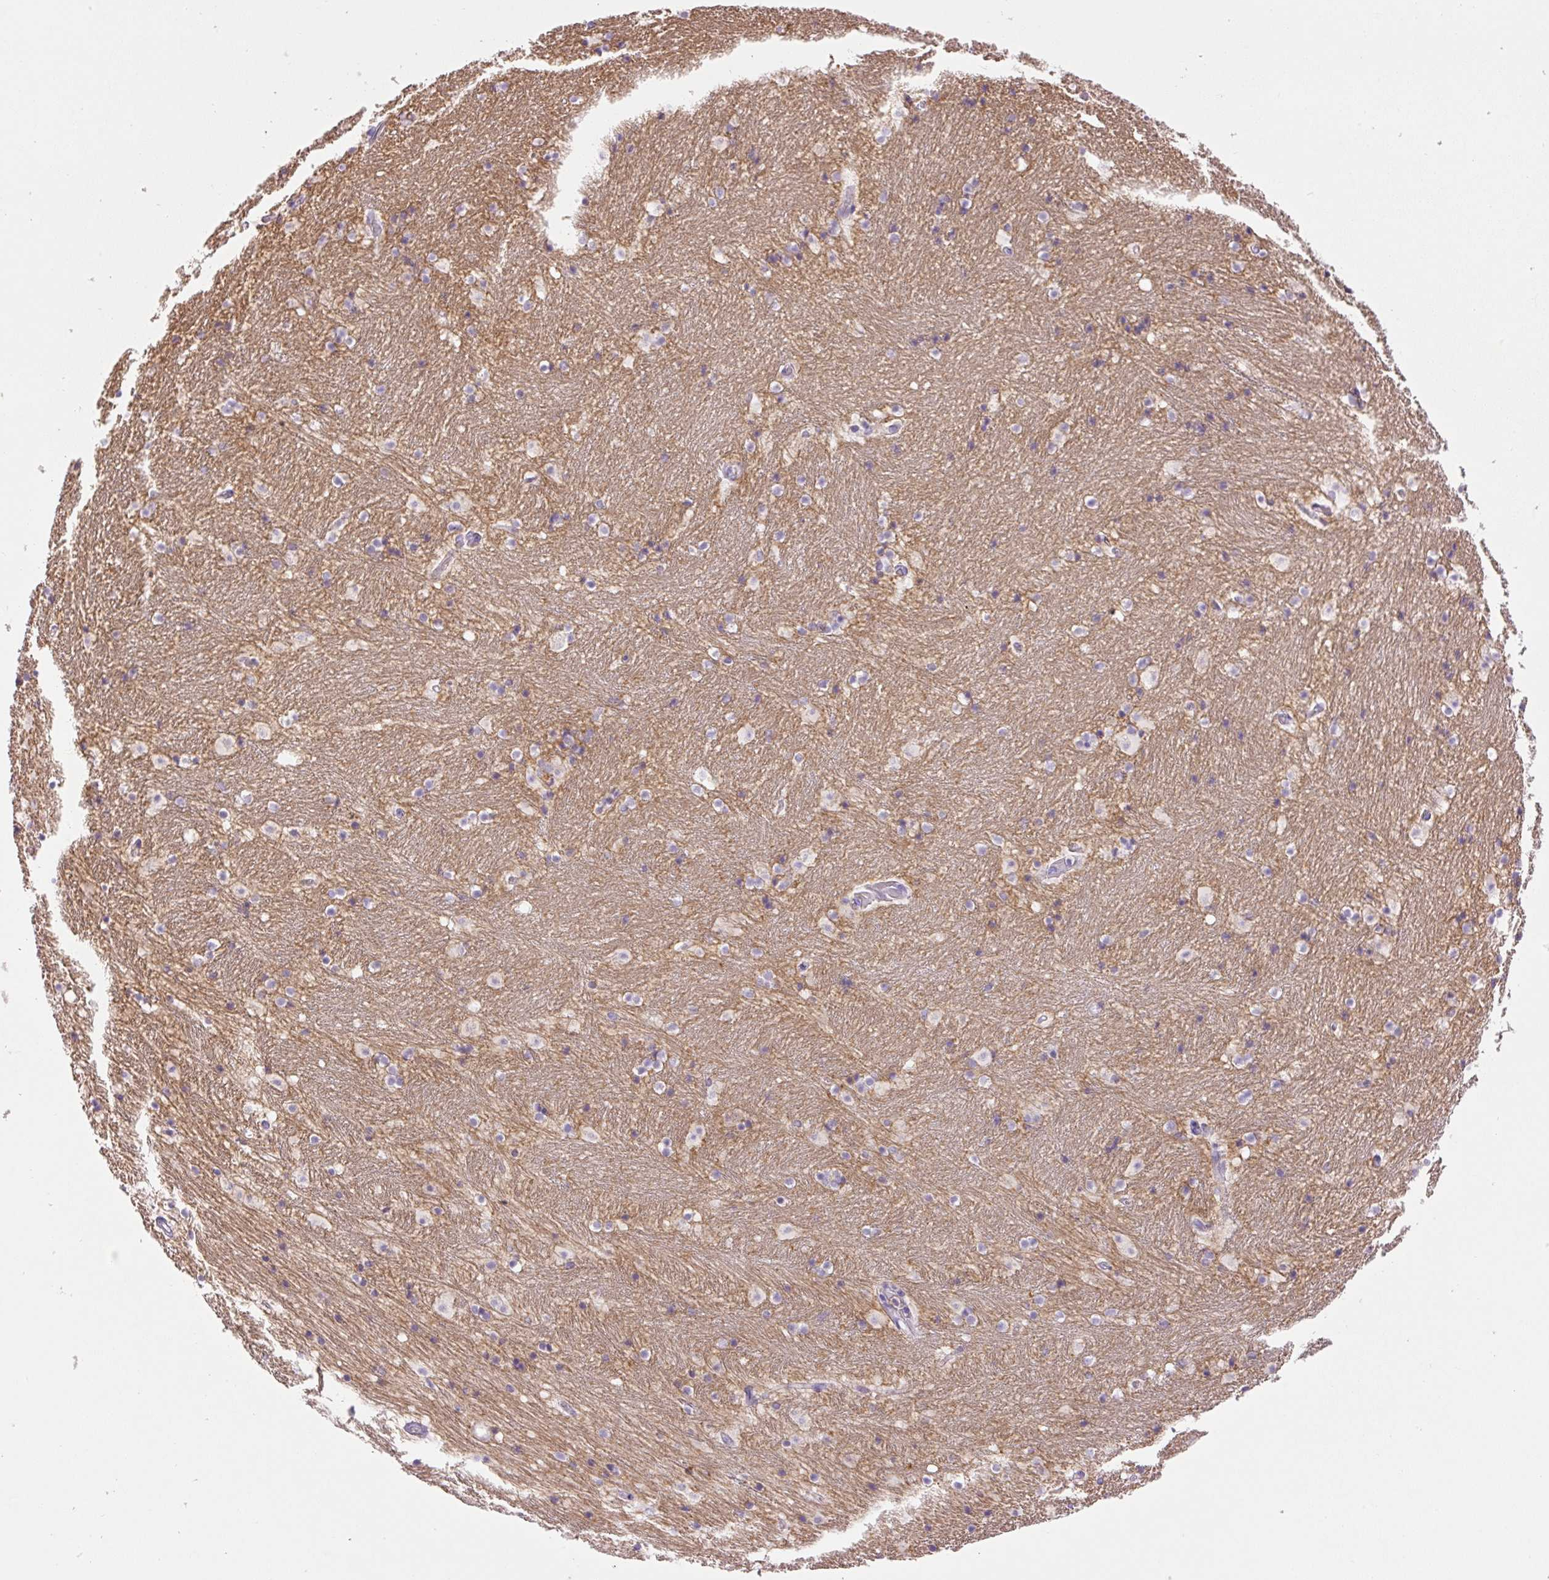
{"staining": {"intensity": "negative", "quantity": "none", "location": "none"}, "tissue": "caudate", "cell_type": "Glial cells", "image_type": "normal", "snomed": [{"axis": "morphology", "description": "Normal tissue, NOS"}, {"axis": "topography", "description": "Lateral ventricle wall"}], "caption": "Image shows no protein positivity in glial cells of normal caudate.", "gene": "TDRD15", "patient": {"sex": "male", "age": 37}}